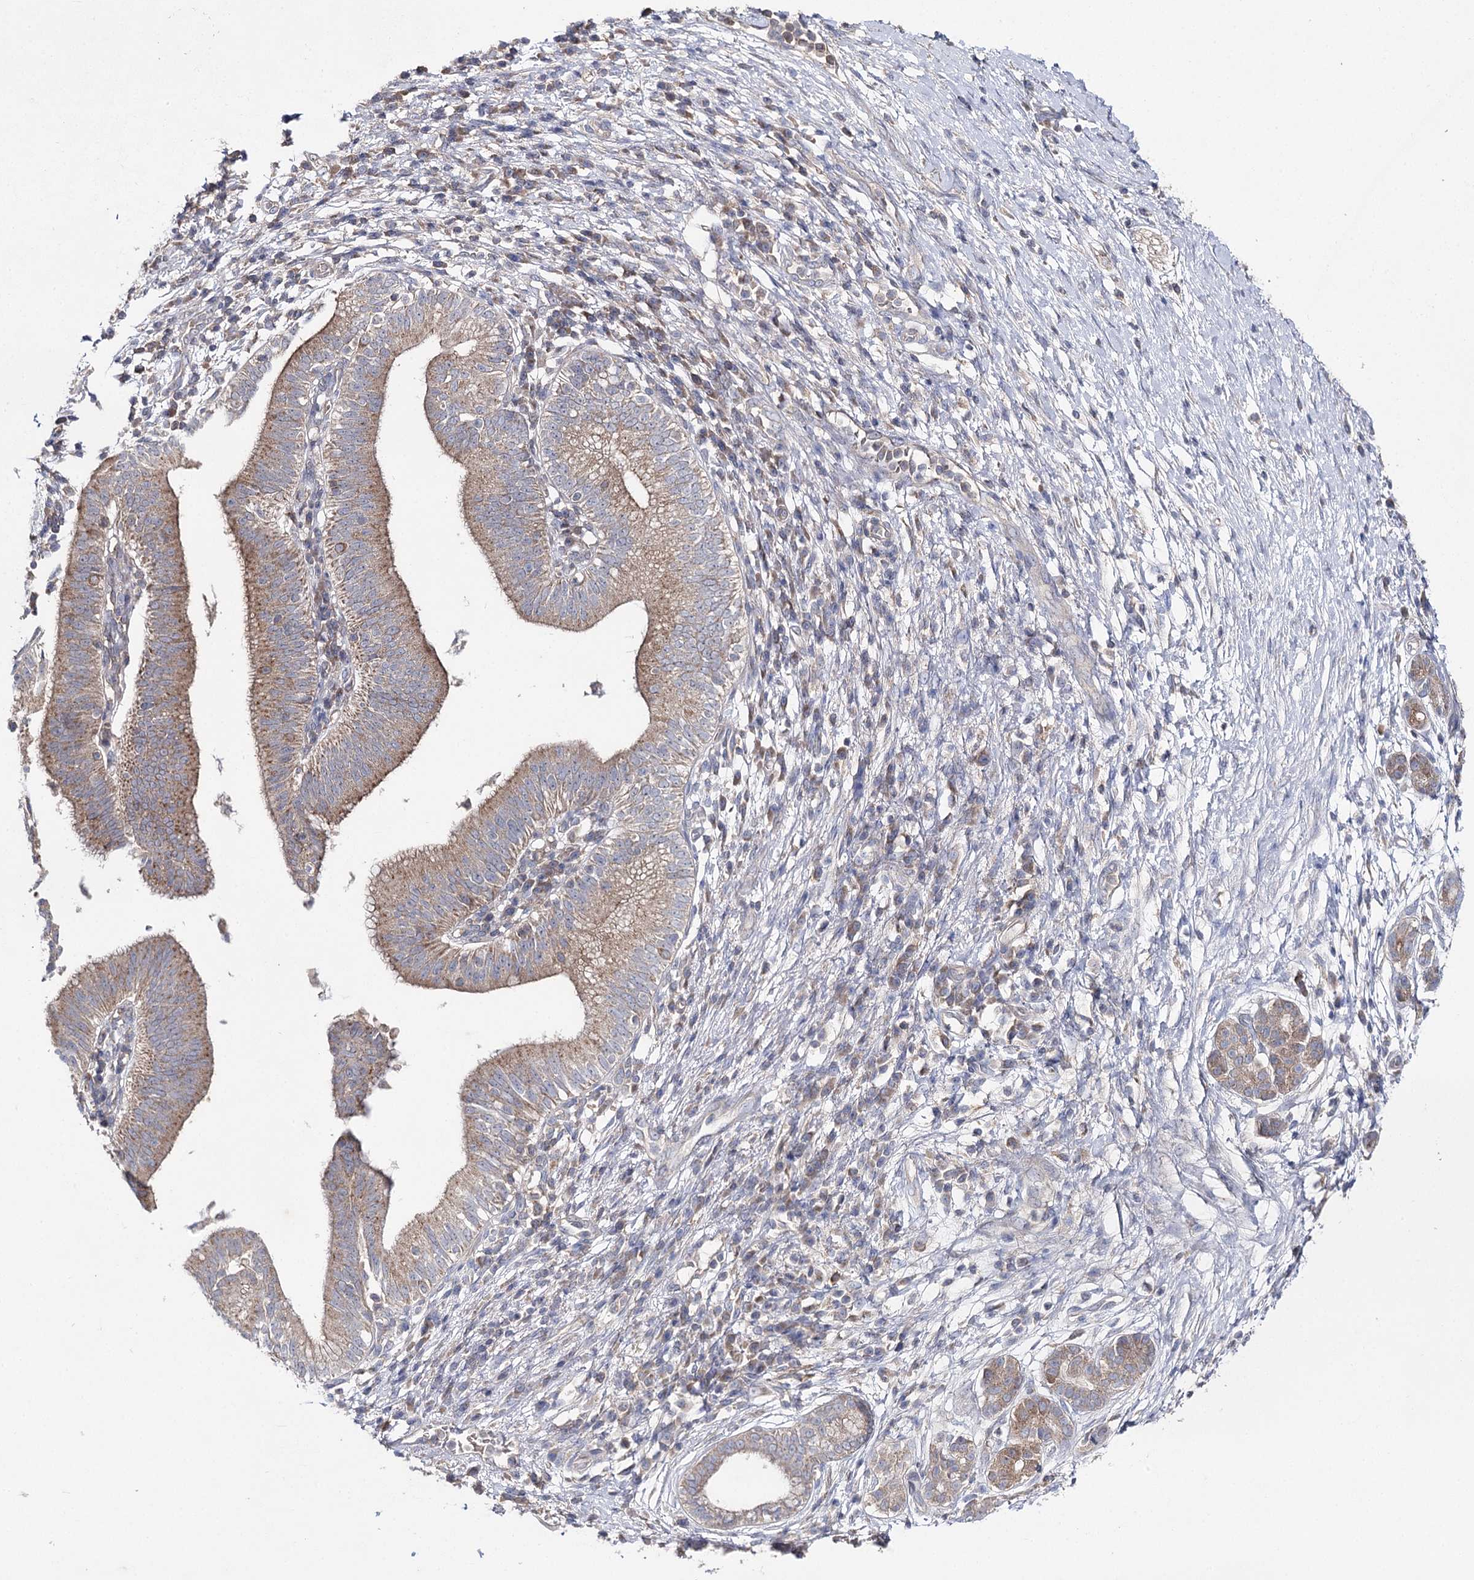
{"staining": {"intensity": "moderate", "quantity": ">75%", "location": "cytoplasmic/membranous"}, "tissue": "pancreatic cancer", "cell_type": "Tumor cells", "image_type": "cancer", "snomed": [{"axis": "morphology", "description": "Adenocarcinoma, NOS"}, {"axis": "topography", "description": "Pancreas"}], "caption": "Brown immunohistochemical staining in adenocarcinoma (pancreatic) reveals moderate cytoplasmic/membranous positivity in approximately >75% of tumor cells.", "gene": "AURKC", "patient": {"sex": "male", "age": 68}}